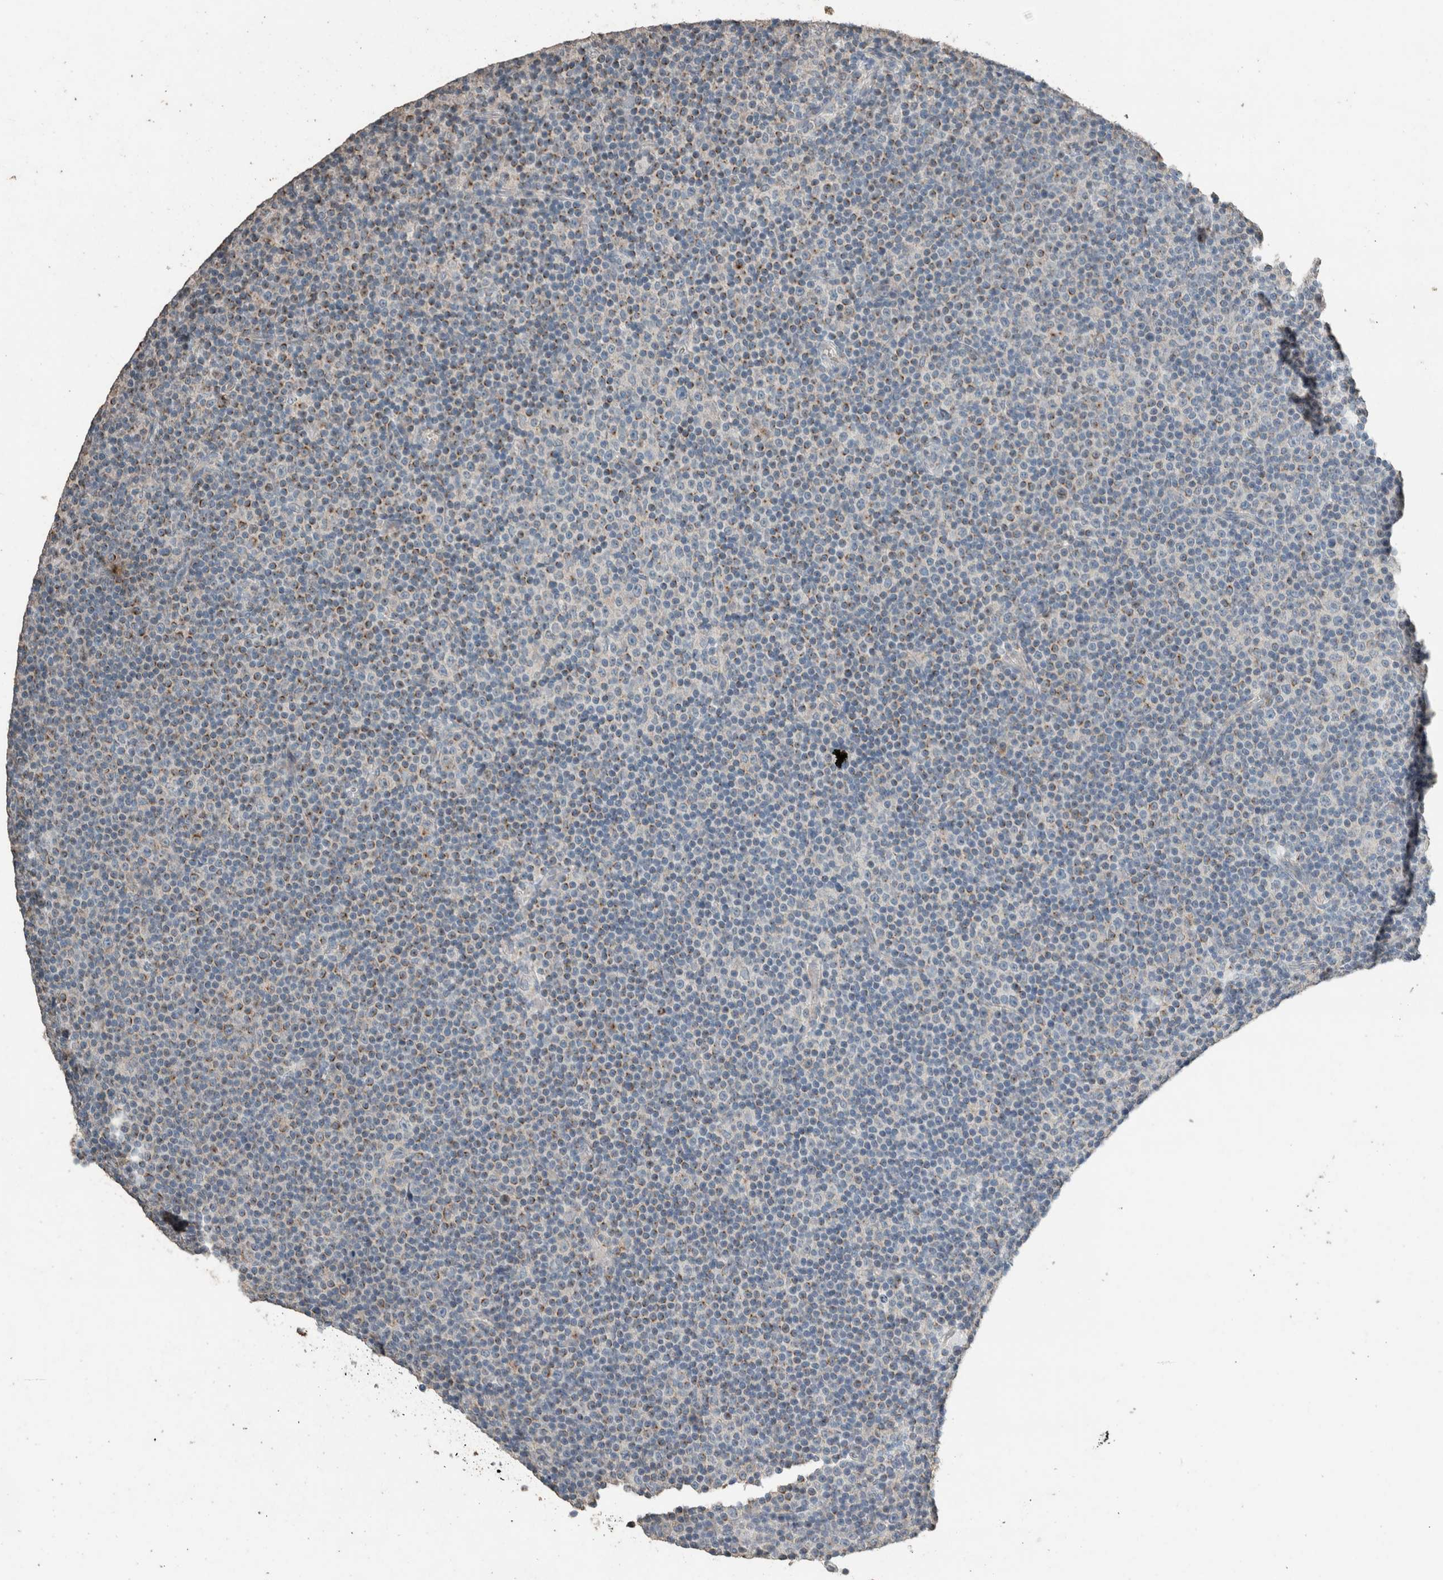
{"staining": {"intensity": "negative", "quantity": "none", "location": "none"}, "tissue": "lymphoma", "cell_type": "Tumor cells", "image_type": "cancer", "snomed": [{"axis": "morphology", "description": "Malignant lymphoma, non-Hodgkin's type, Low grade"}, {"axis": "topography", "description": "Lymph node"}], "caption": "An IHC photomicrograph of lymphoma is shown. There is no staining in tumor cells of lymphoma. (DAB immunohistochemistry visualized using brightfield microscopy, high magnification).", "gene": "ACVR2B", "patient": {"sex": "female", "age": 67}}